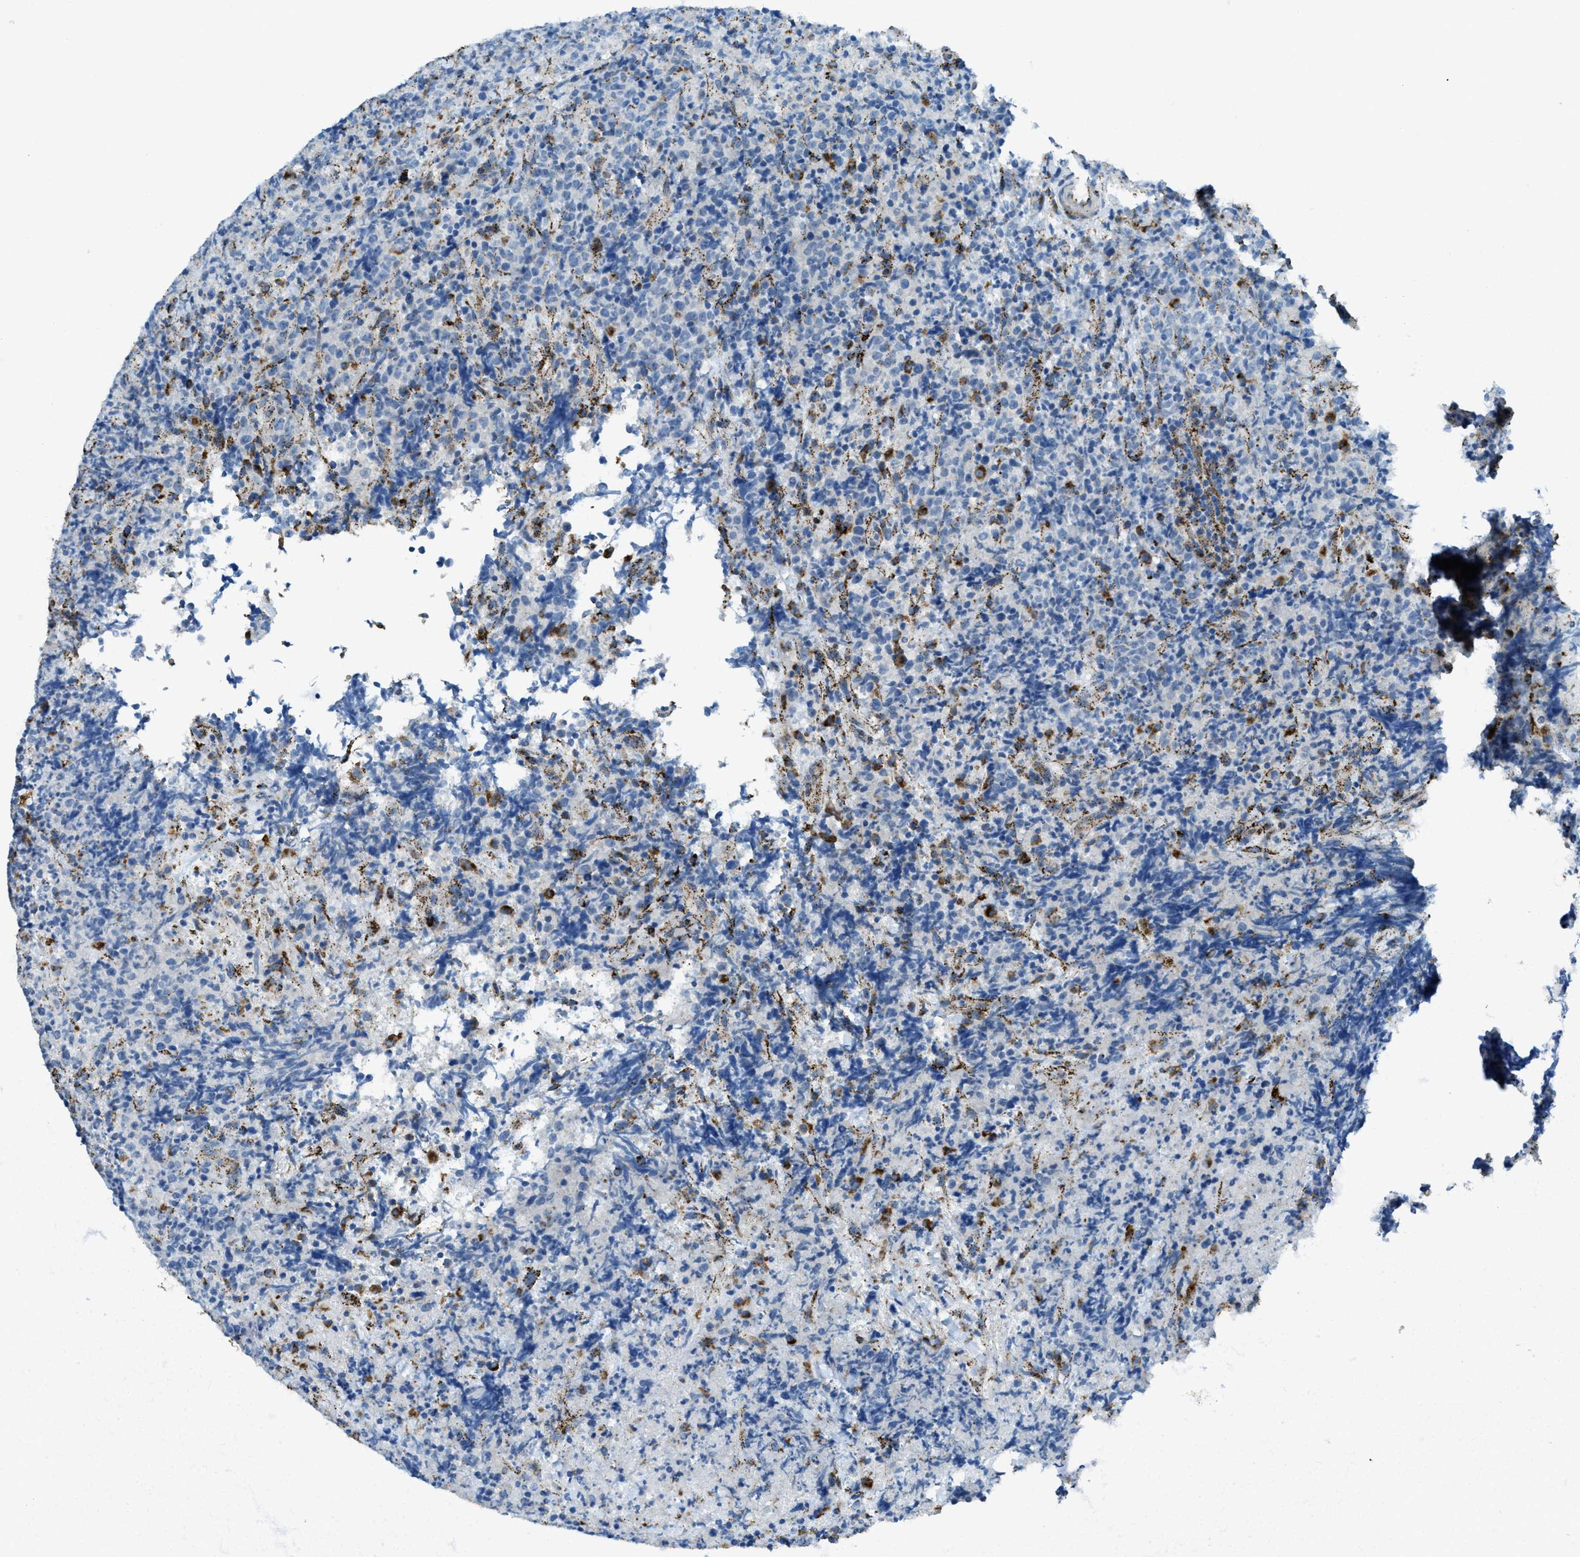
{"staining": {"intensity": "strong", "quantity": "<25%", "location": "cytoplasmic/membranous"}, "tissue": "lymphoma", "cell_type": "Tumor cells", "image_type": "cancer", "snomed": [{"axis": "morphology", "description": "Malignant lymphoma, non-Hodgkin's type, High grade"}, {"axis": "topography", "description": "Tonsil"}], "caption": "An immunohistochemistry (IHC) photomicrograph of tumor tissue is shown. Protein staining in brown highlights strong cytoplasmic/membranous positivity in lymphoma within tumor cells.", "gene": "SCARB2", "patient": {"sex": "female", "age": 36}}